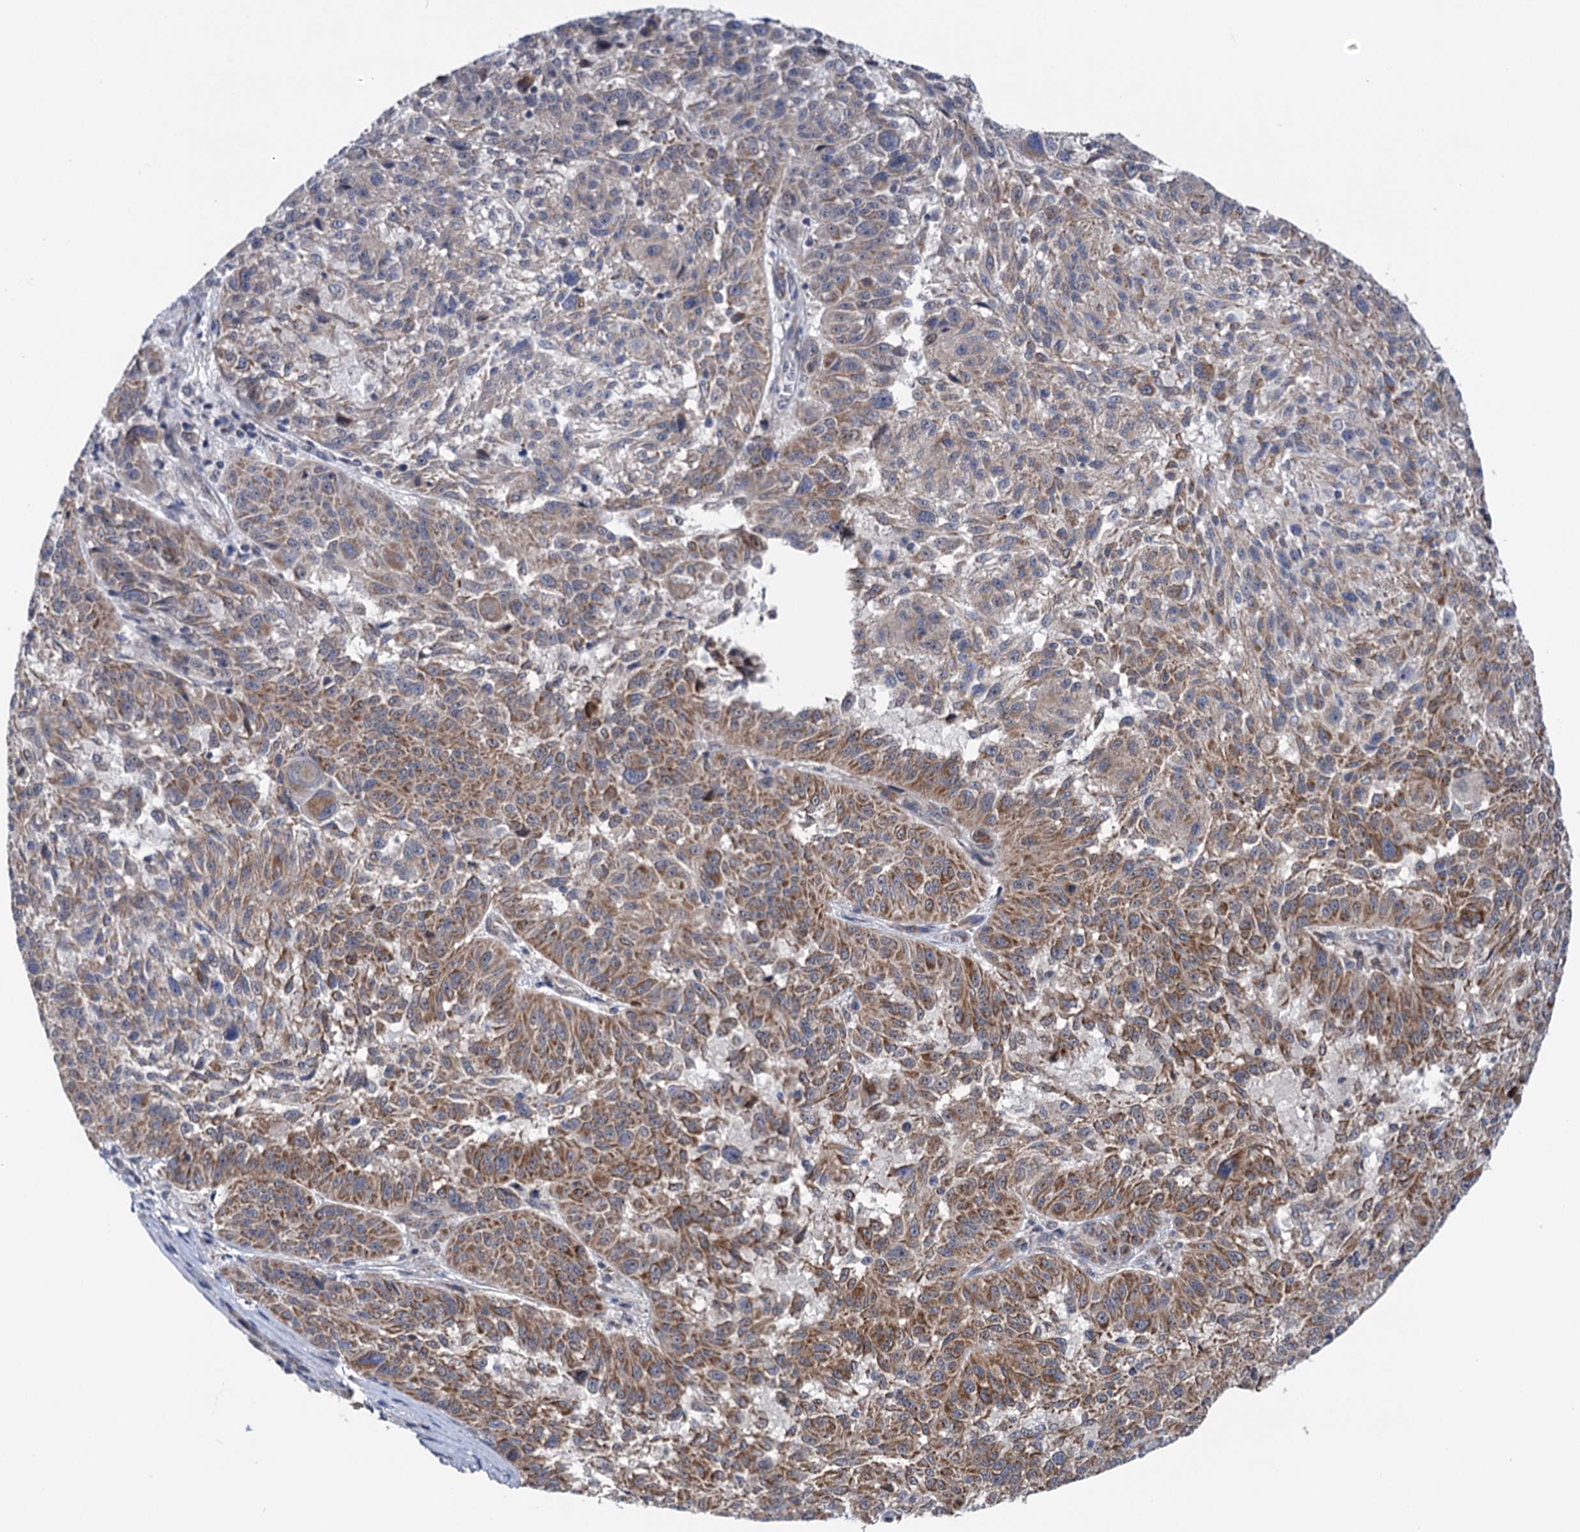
{"staining": {"intensity": "moderate", "quantity": "25%-75%", "location": "cytoplasmic/membranous"}, "tissue": "melanoma", "cell_type": "Tumor cells", "image_type": "cancer", "snomed": [{"axis": "morphology", "description": "Malignant melanoma, NOS"}, {"axis": "topography", "description": "Skin"}], "caption": "Immunohistochemical staining of malignant melanoma demonstrates medium levels of moderate cytoplasmic/membranous protein positivity in about 25%-75% of tumor cells. The protein is shown in brown color, while the nuclei are stained blue.", "gene": "SUCLA2", "patient": {"sex": "male", "age": 53}}